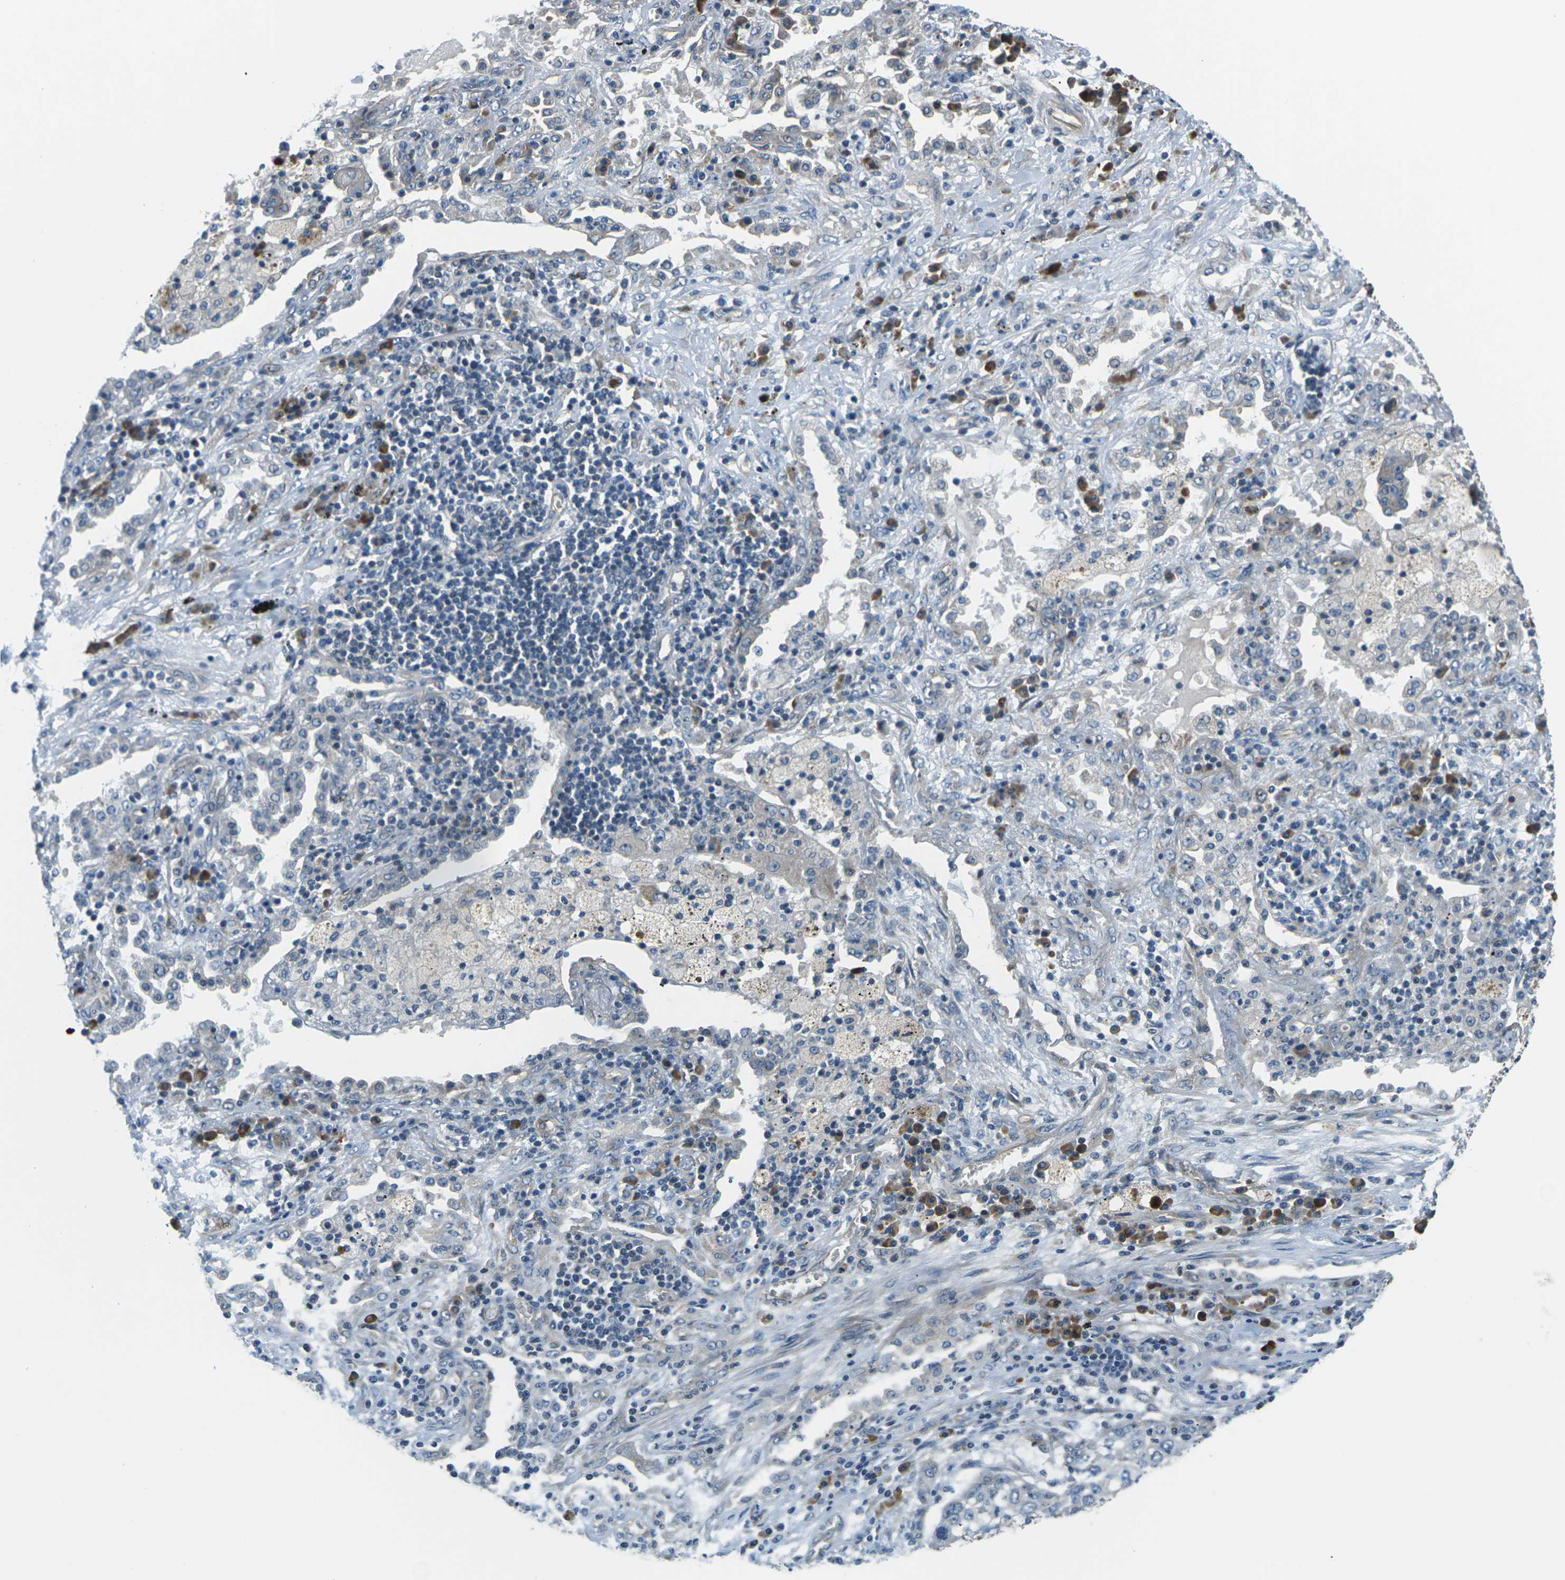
{"staining": {"intensity": "negative", "quantity": "none", "location": "none"}, "tissue": "lung cancer", "cell_type": "Tumor cells", "image_type": "cancer", "snomed": [{"axis": "morphology", "description": "Squamous cell carcinoma, NOS"}, {"axis": "topography", "description": "Lung"}], "caption": "The histopathology image shows no staining of tumor cells in lung cancer.", "gene": "SLC13A3", "patient": {"sex": "female", "age": 63}}